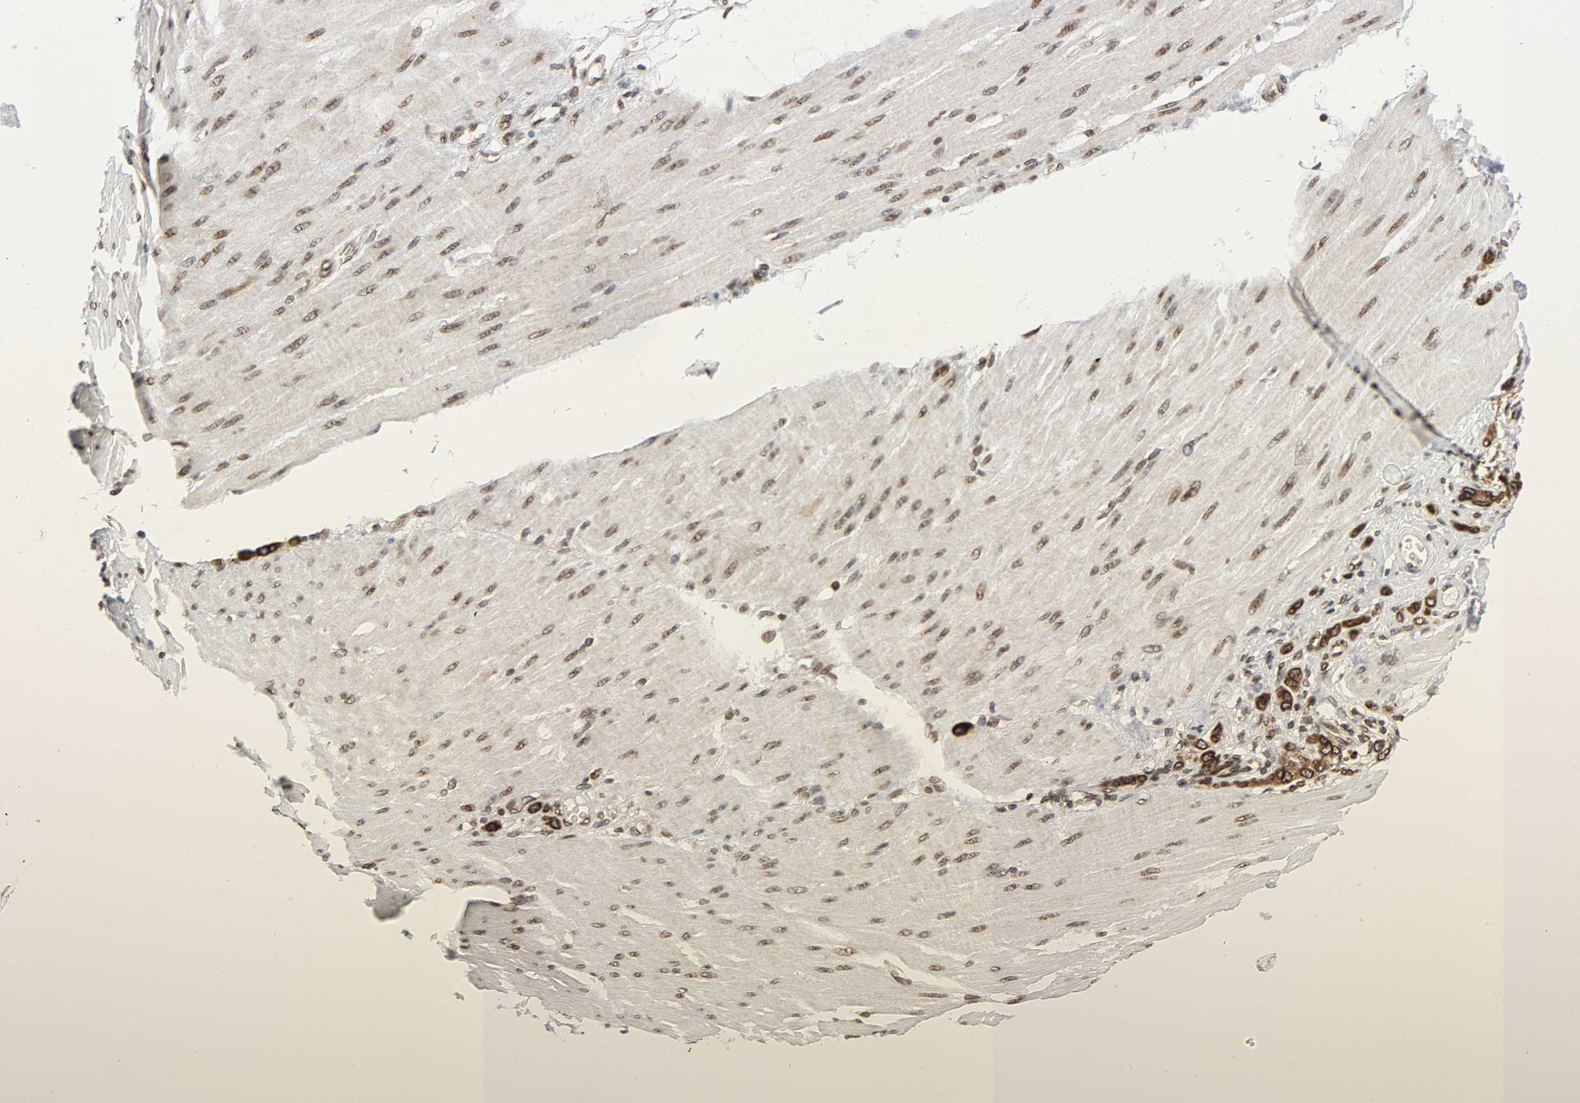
{"staining": {"intensity": "strong", "quantity": ">75%", "location": "cytoplasmic/membranous,nuclear"}, "tissue": "stomach cancer", "cell_type": "Tumor cells", "image_type": "cancer", "snomed": [{"axis": "morphology", "description": "Normal tissue, NOS"}, {"axis": "morphology", "description": "Adenocarcinoma, NOS"}, {"axis": "topography", "description": "Stomach"}], "caption": "This photomicrograph exhibits stomach adenocarcinoma stained with immunohistochemistry to label a protein in brown. The cytoplasmic/membranous and nuclear of tumor cells show strong positivity for the protein. Nuclei are counter-stained blue.", "gene": "RANGAP1", "patient": {"sex": "male", "age": 82}}